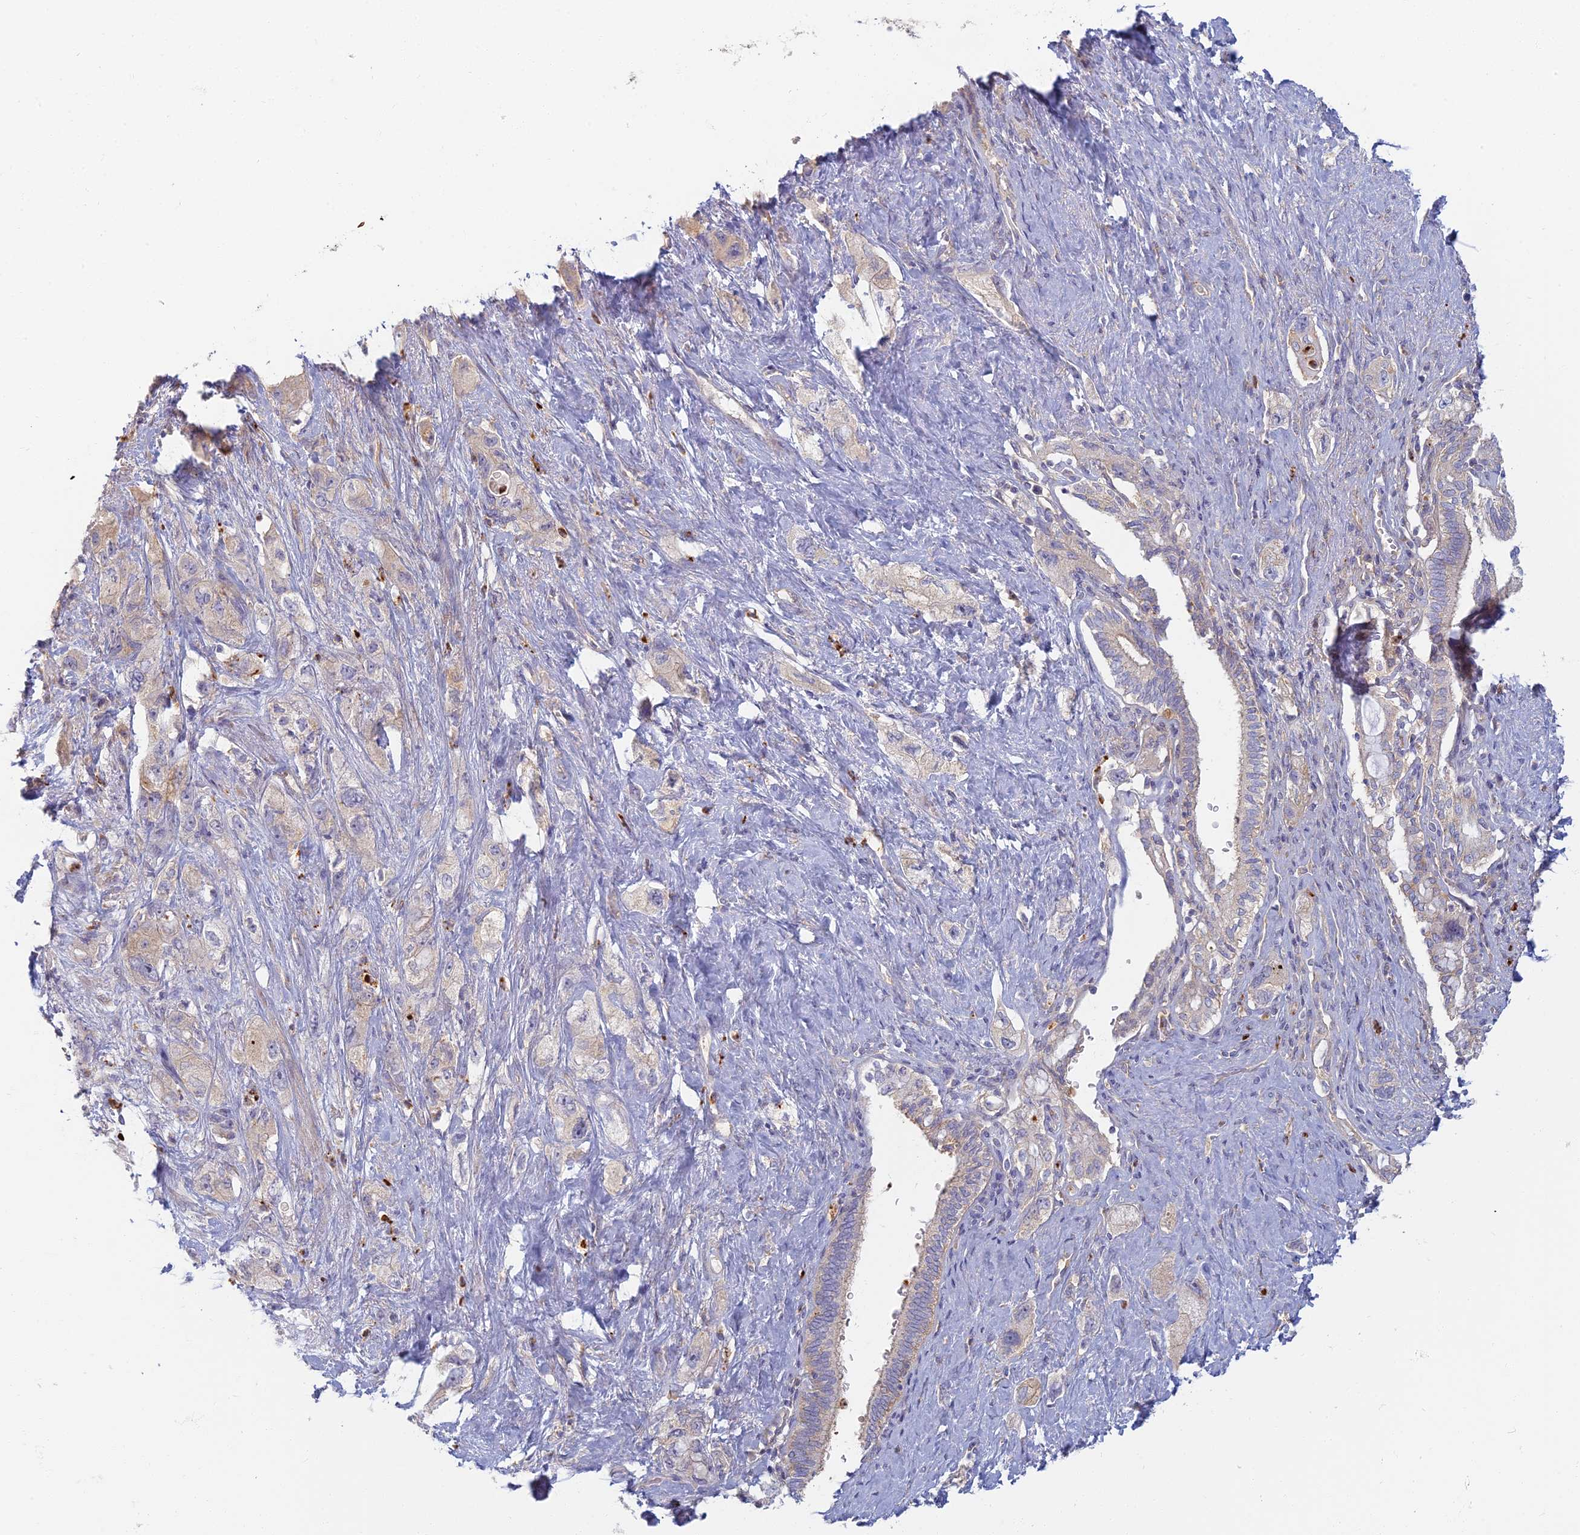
{"staining": {"intensity": "weak", "quantity": "<25%", "location": "cytoplasmic/membranous"}, "tissue": "pancreatic cancer", "cell_type": "Tumor cells", "image_type": "cancer", "snomed": [{"axis": "morphology", "description": "Adenocarcinoma, NOS"}, {"axis": "topography", "description": "Pancreas"}], "caption": "Protein analysis of pancreatic adenocarcinoma displays no significant positivity in tumor cells.", "gene": "PROX2", "patient": {"sex": "female", "age": 73}}